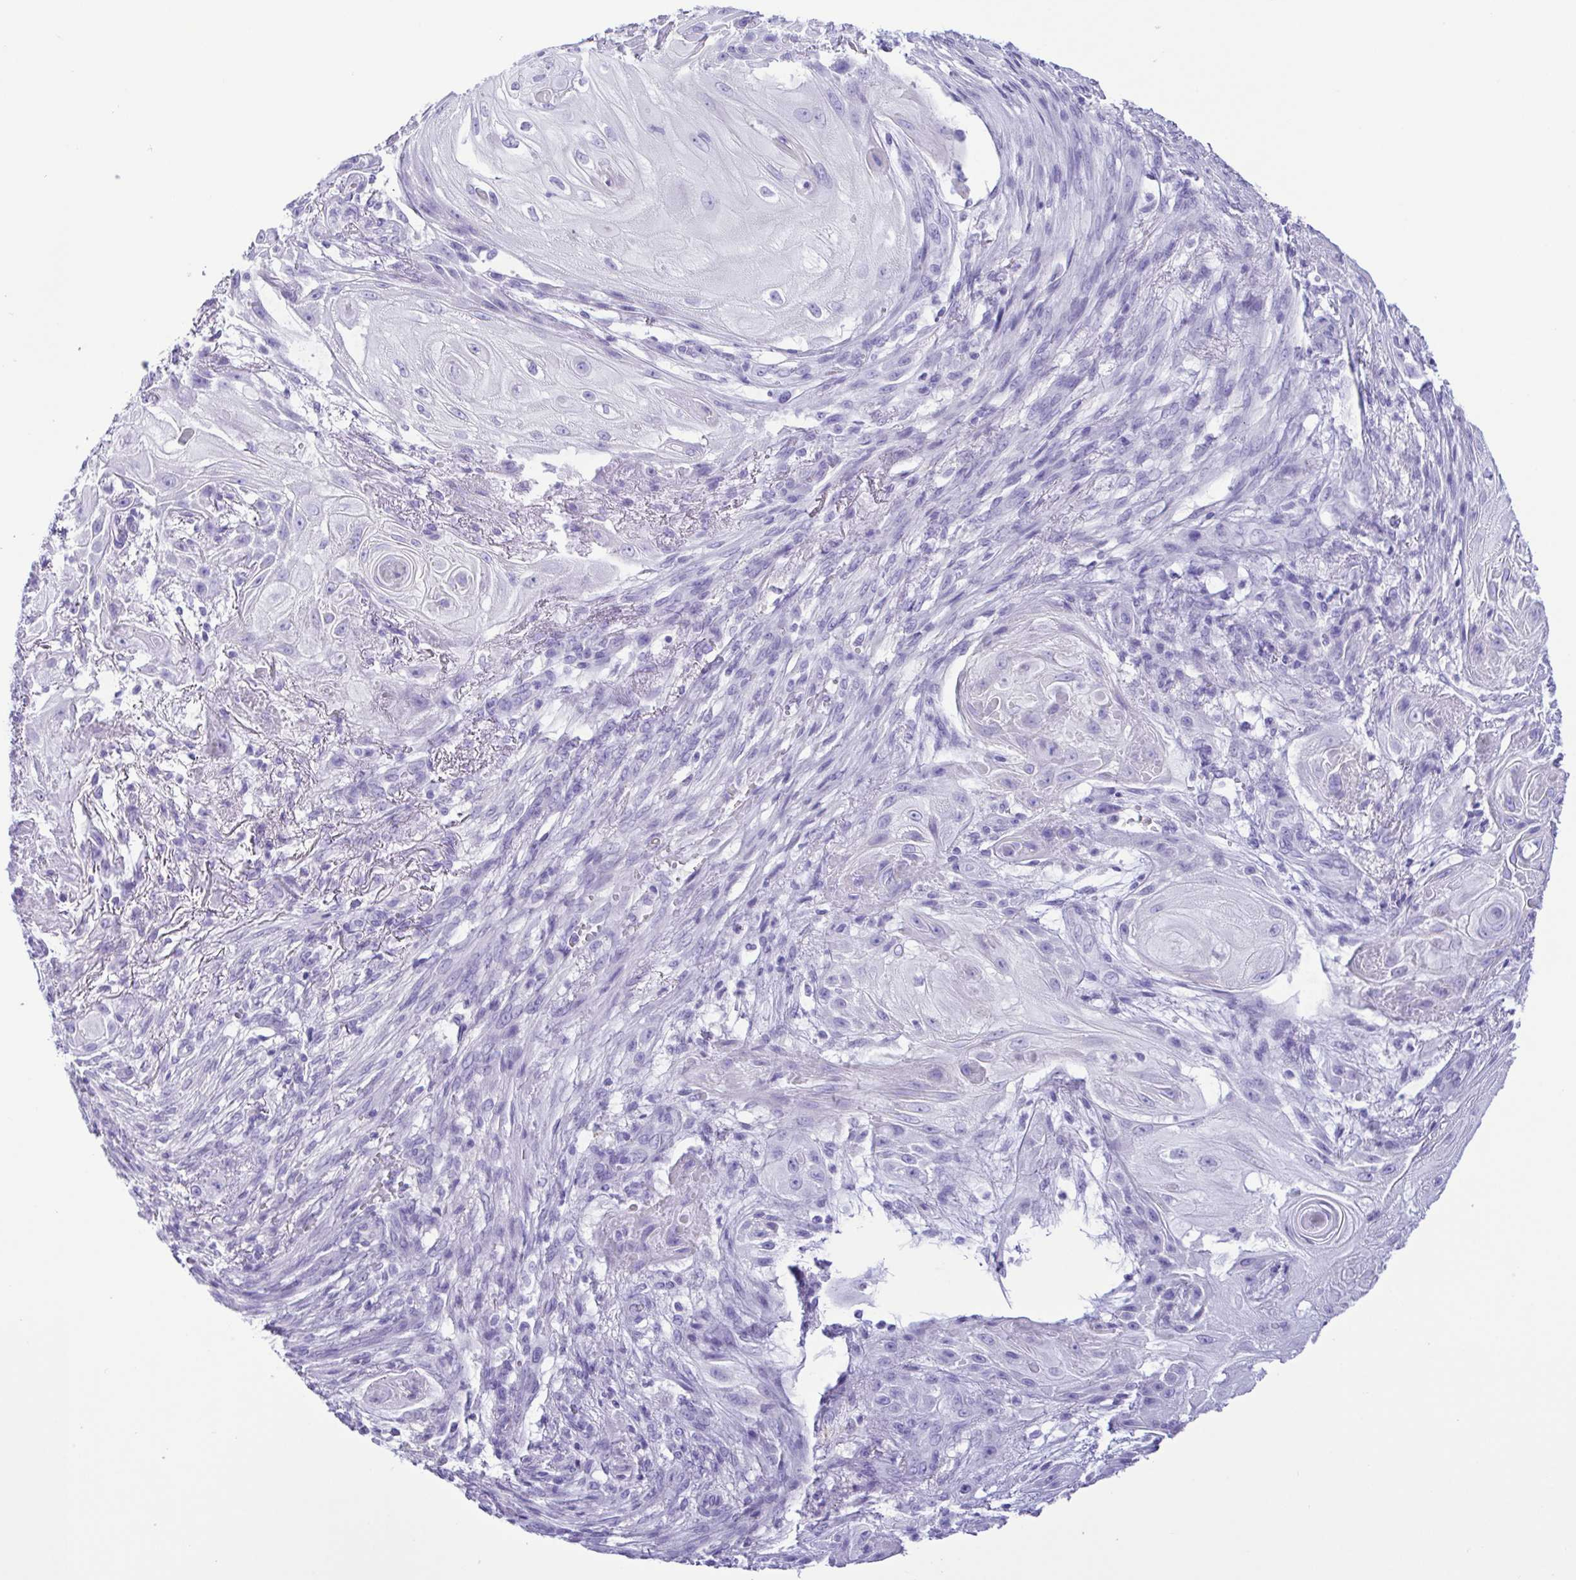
{"staining": {"intensity": "negative", "quantity": "none", "location": "none"}, "tissue": "skin cancer", "cell_type": "Tumor cells", "image_type": "cancer", "snomed": [{"axis": "morphology", "description": "Squamous cell carcinoma, NOS"}, {"axis": "topography", "description": "Skin"}], "caption": "Photomicrograph shows no significant protein staining in tumor cells of skin cancer (squamous cell carcinoma).", "gene": "OVGP1", "patient": {"sex": "male", "age": 62}}